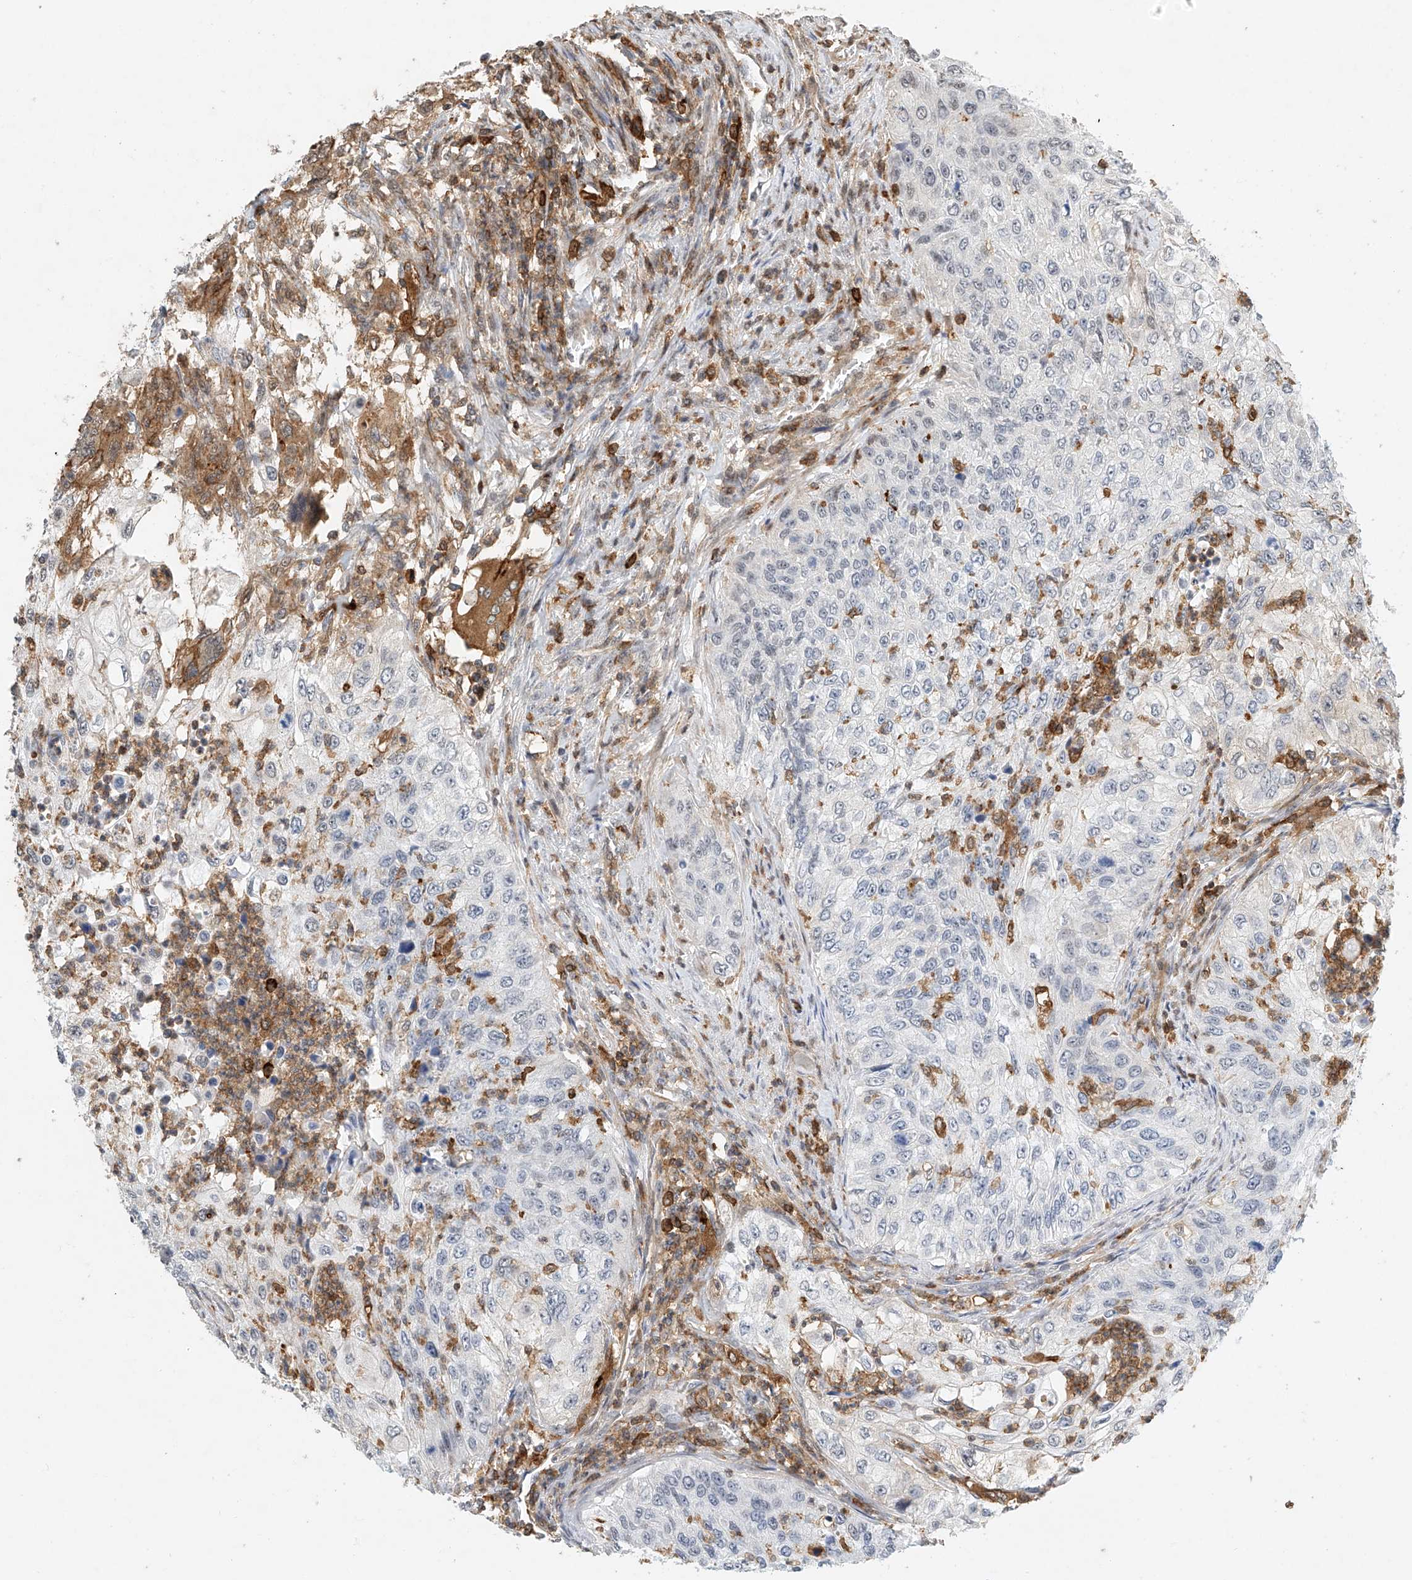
{"staining": {"intensity": "negative", "quantity": "none", "location": "none"}, "tissue": "urothelial cancer", "cell_type": "Tumor cells", "image_type": "cancer", "snomed": [{"axis": "morphology", "description": "Urothelial carcinoma, High grade"}, {"axis": "topography", "description": "Urinary bladder"}], "caption": "IHC image of neoplastic tissue: urothelial carcinoma (high-grade) stained with DAB (3,3'-diaminobenzidine) exhibits no significant protein expression in tumor cells. (Brightfield microscopy of DAB (3,3'-diaminobenzidine) immunohistochemistry (IHC) at high magnification).", "gene": "MICAL1", "patient": {"sex": "female", "age": 60}}